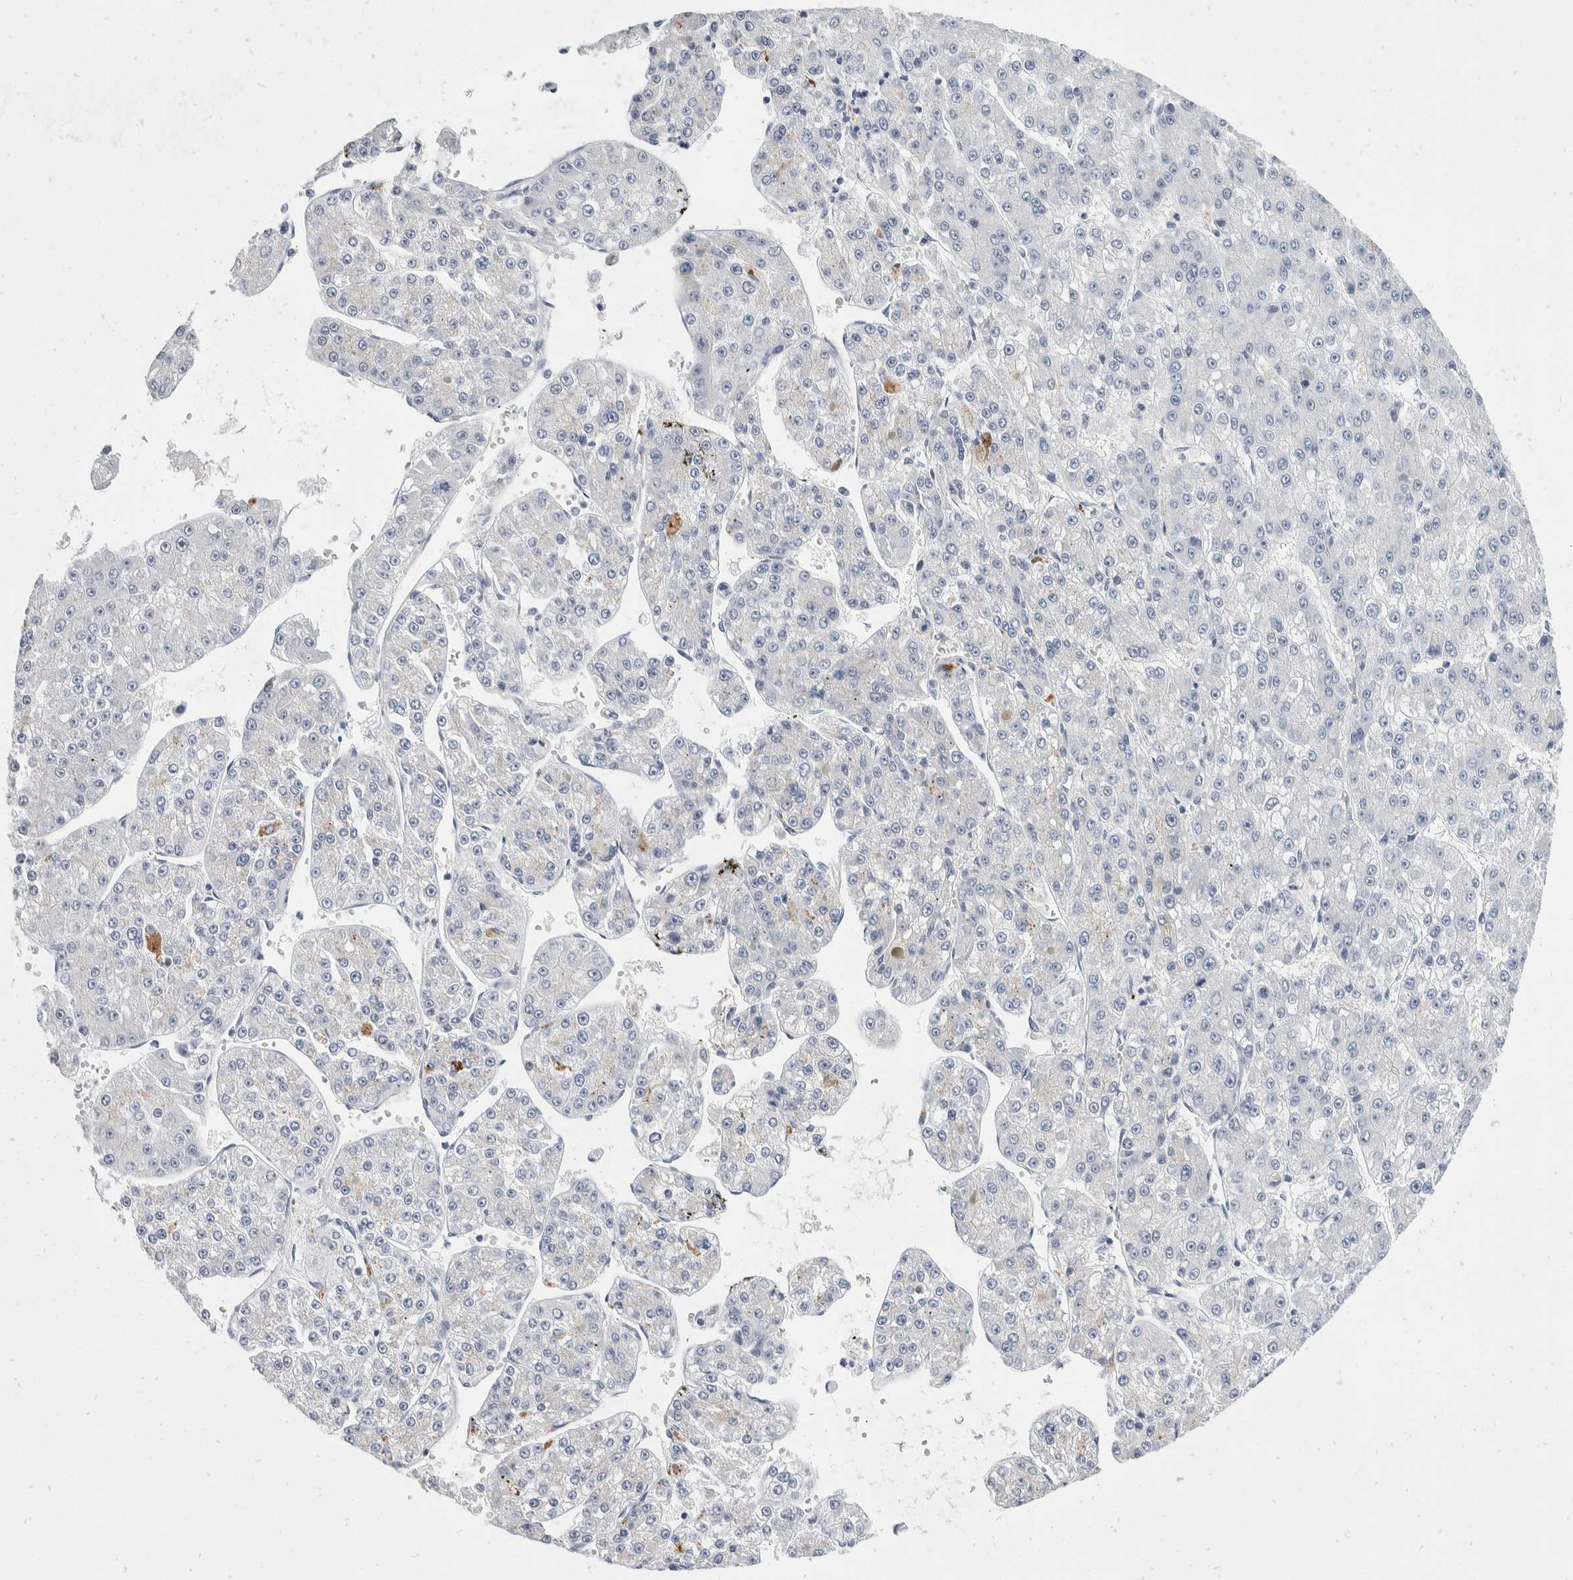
{"staining": {"intensity": "moderate", "quantity": "<25%", "location": "cytoplasmic/membranous"}, "tissue": "liver cancer", "cell_type": "Tumor cells", "image_type": "cancer", "snomed": [{"axis": "morphology", "description": "Carcinoma, Hepatocellular, NOS"}, {"axis": "topography", "description": "Liver"}], "caption": "Immunohistochemistry of human liver hepatocellular carcinoma exhibits low levels of moderate cytoplasmic/membranous expression in approximately <25% of tumor cells.", "gene": "CATSPERD", "patient": {"sex": "female", "age": 73}}